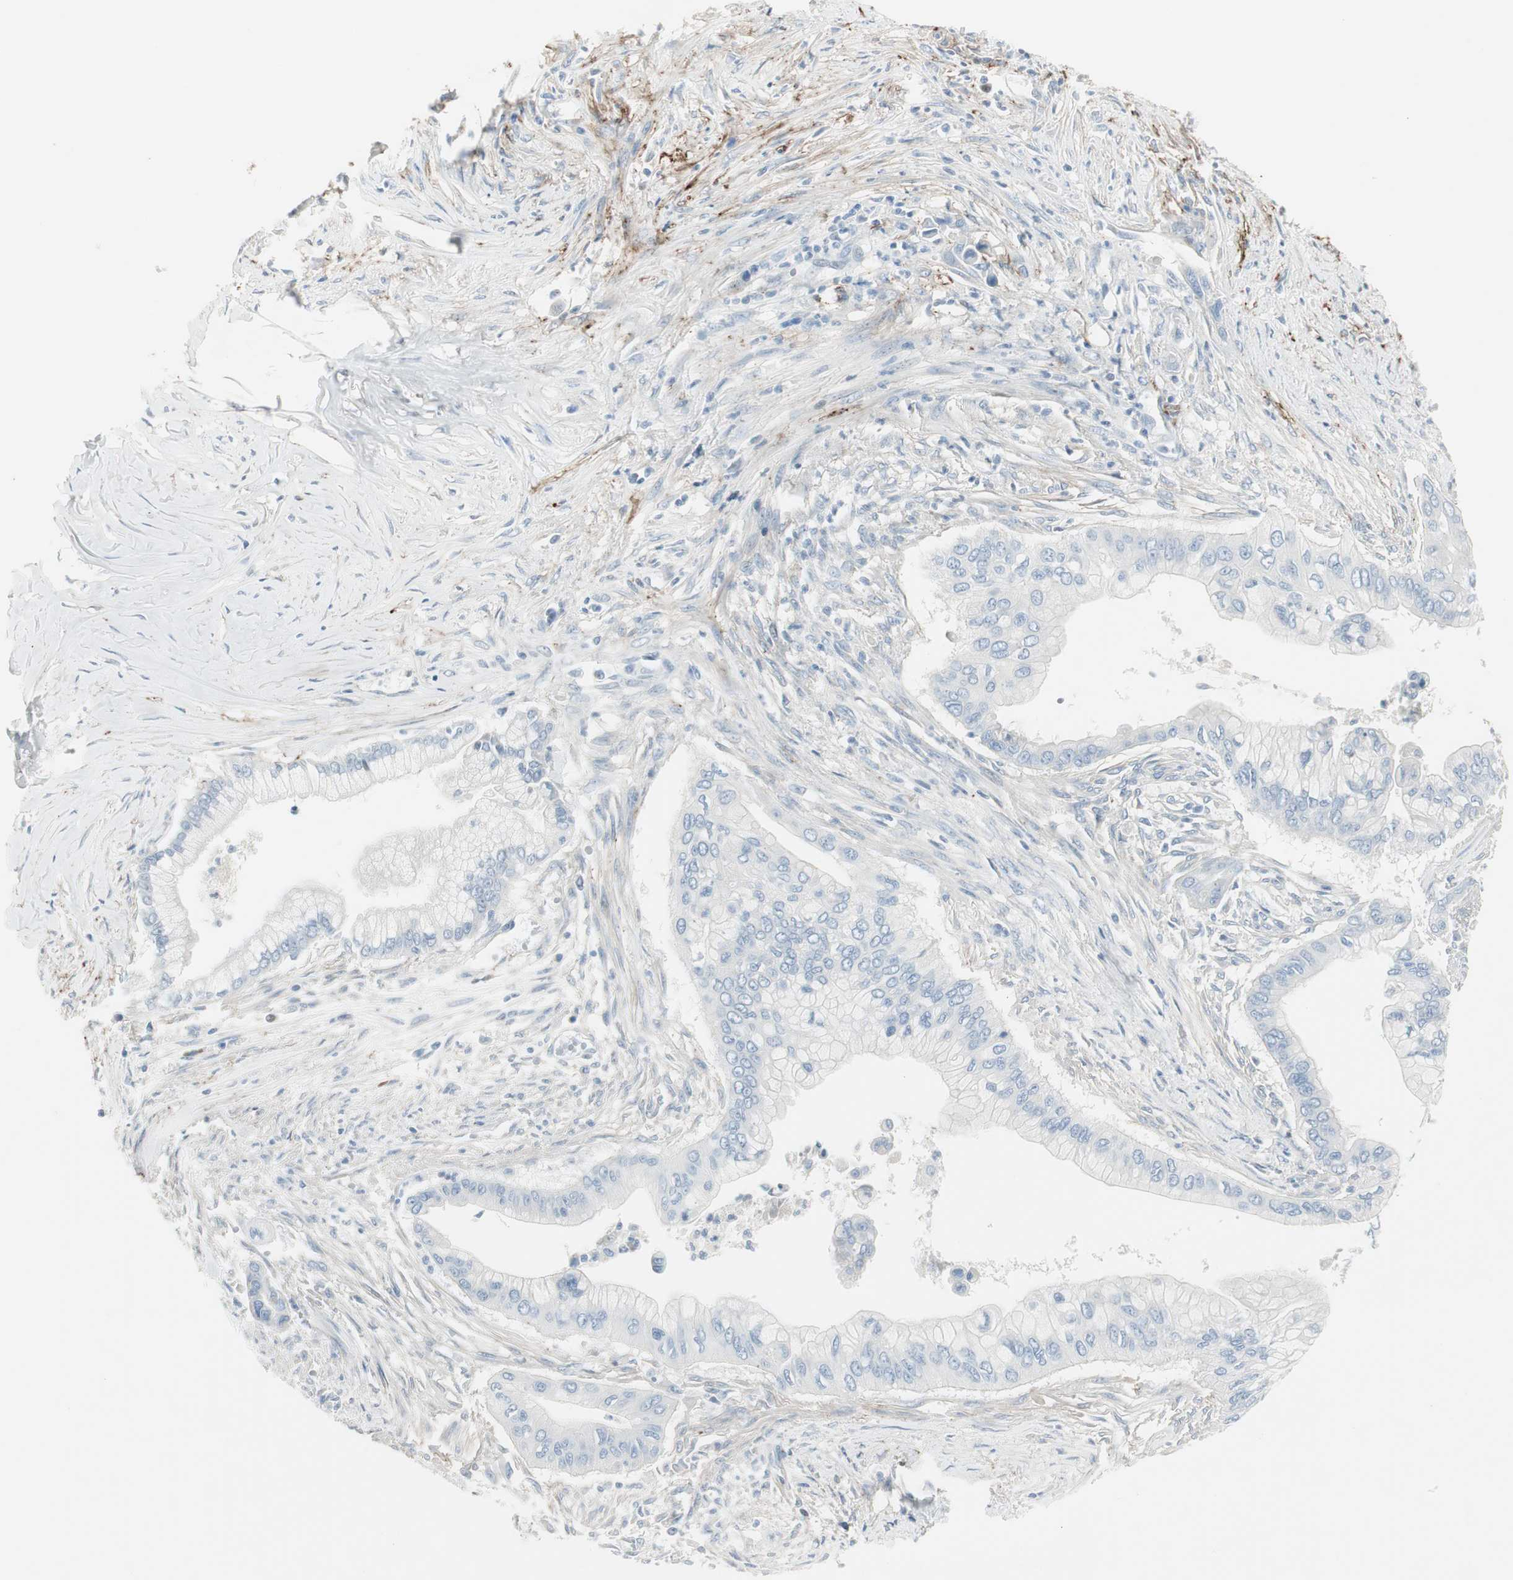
{"staining": {"intensity": "negative", "quantity": "none", "location": "none"}, "tissue": "pancreatic cancer", "cell_type": "Tumor cells", "image_type": "cancer", "snomed": [{"axis": "morphology", "description": "Adenocarcinoma, NOS"}, {"axis": "topography", "description": "Pancreas"}], "caption": "This is an immunohistochemistry (IHC) histopathology image of pancreatic cancer (adenocarcinoma). There is no expression in tumor cells.", "gene": "CACNA2D1", "patient": {"sex": "male", "age": 59}}